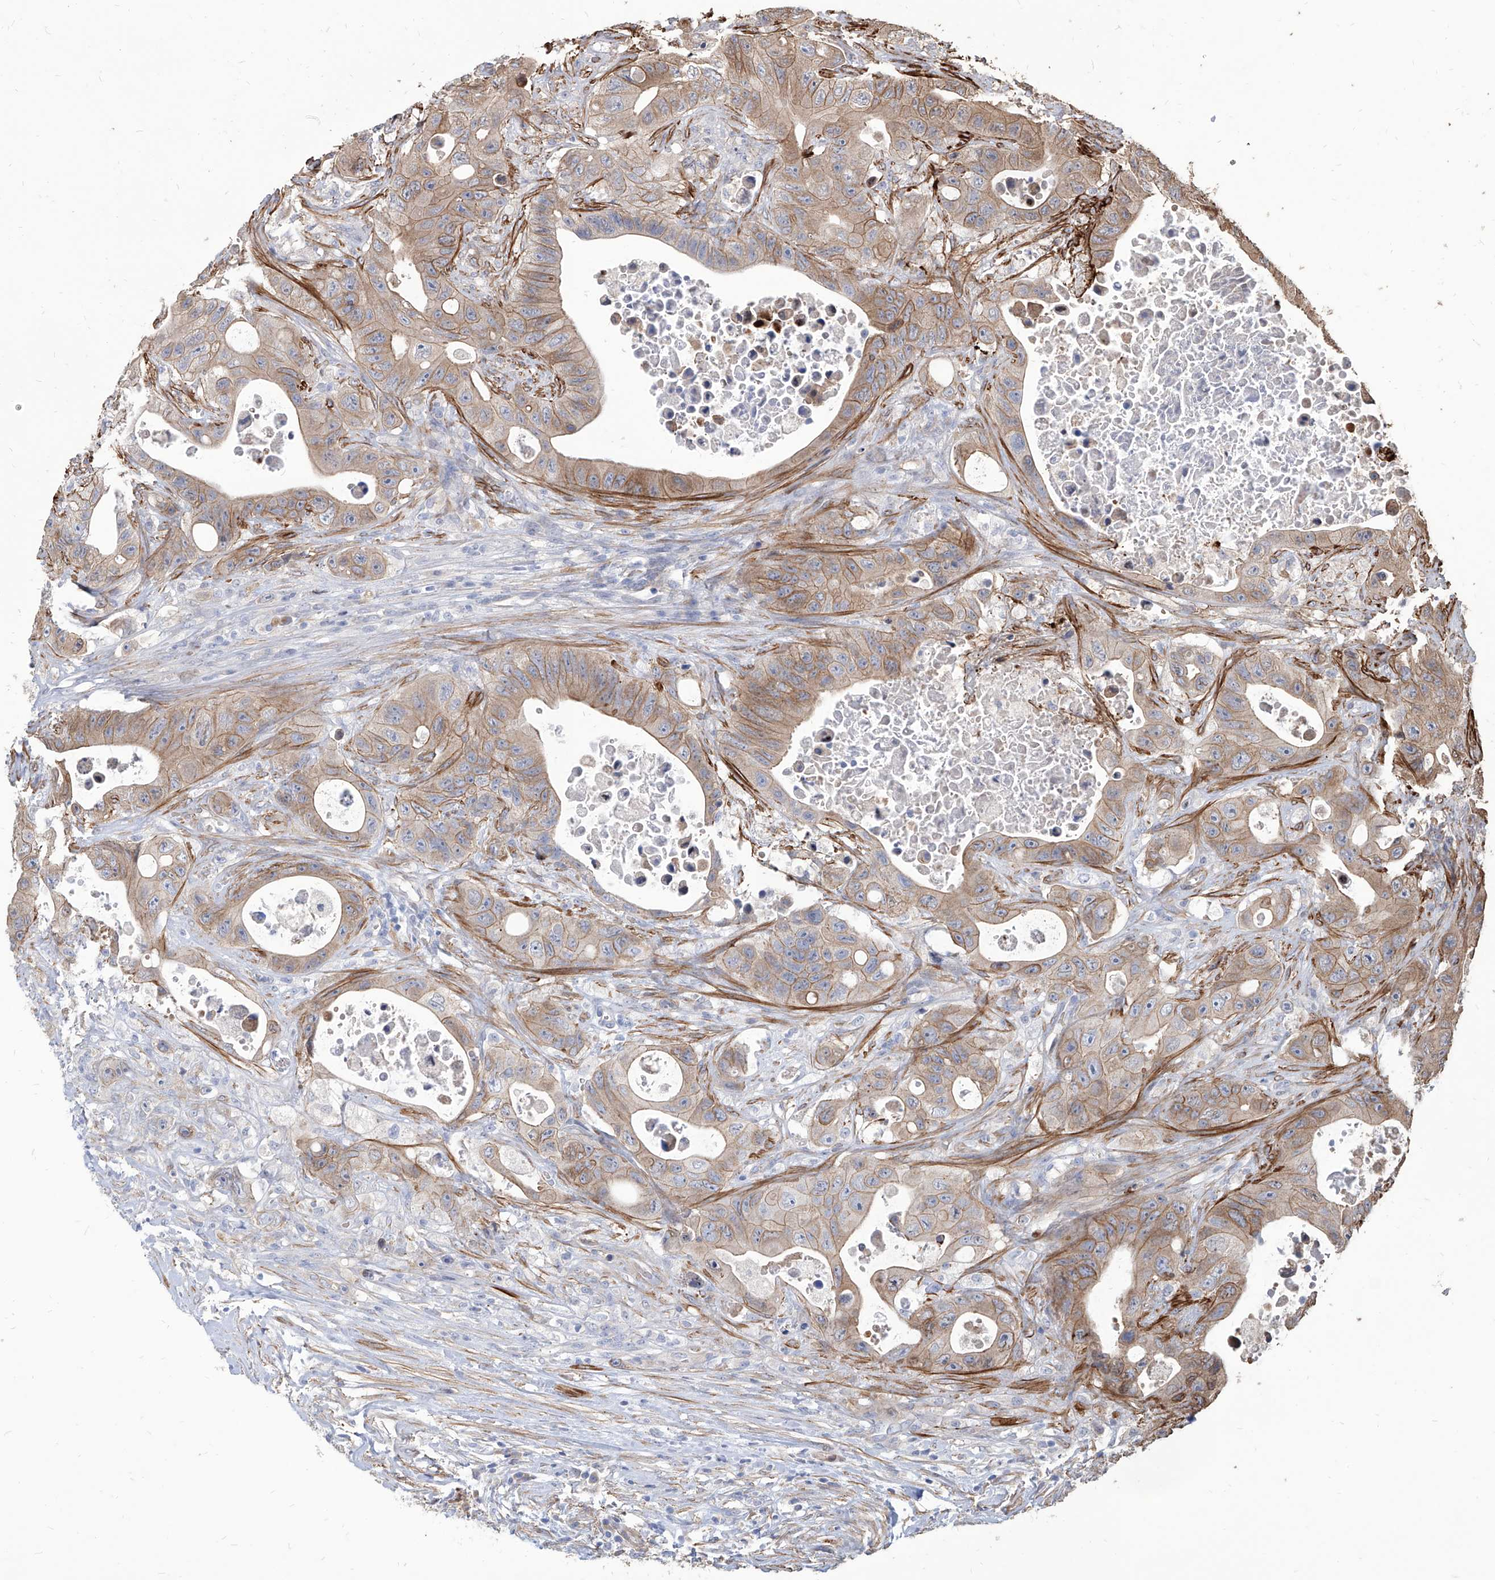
{"staining": {"intensity": "moderate", "quantity": ">75%", "location": "cytoplasmic/membranous"}, "tissue": "colorectal cancer", "cell_type": "Tumor cells", "image_type": "cancer", "snomed": [{"axis": "morphology", "description": "Adenocarcinoma, NOS"}, {"axis": "topography", "description": "Colon"}], "caption": "Immunohistochemistry (IHC) of human adenocarcinoma (colorectal) demonstrates medium levels of moderate cytoplasmic/membranous expression in approximately >75% of tumor cells.", "gene": "FAM83B", "patient": {"sex": "female", "age": 46}}